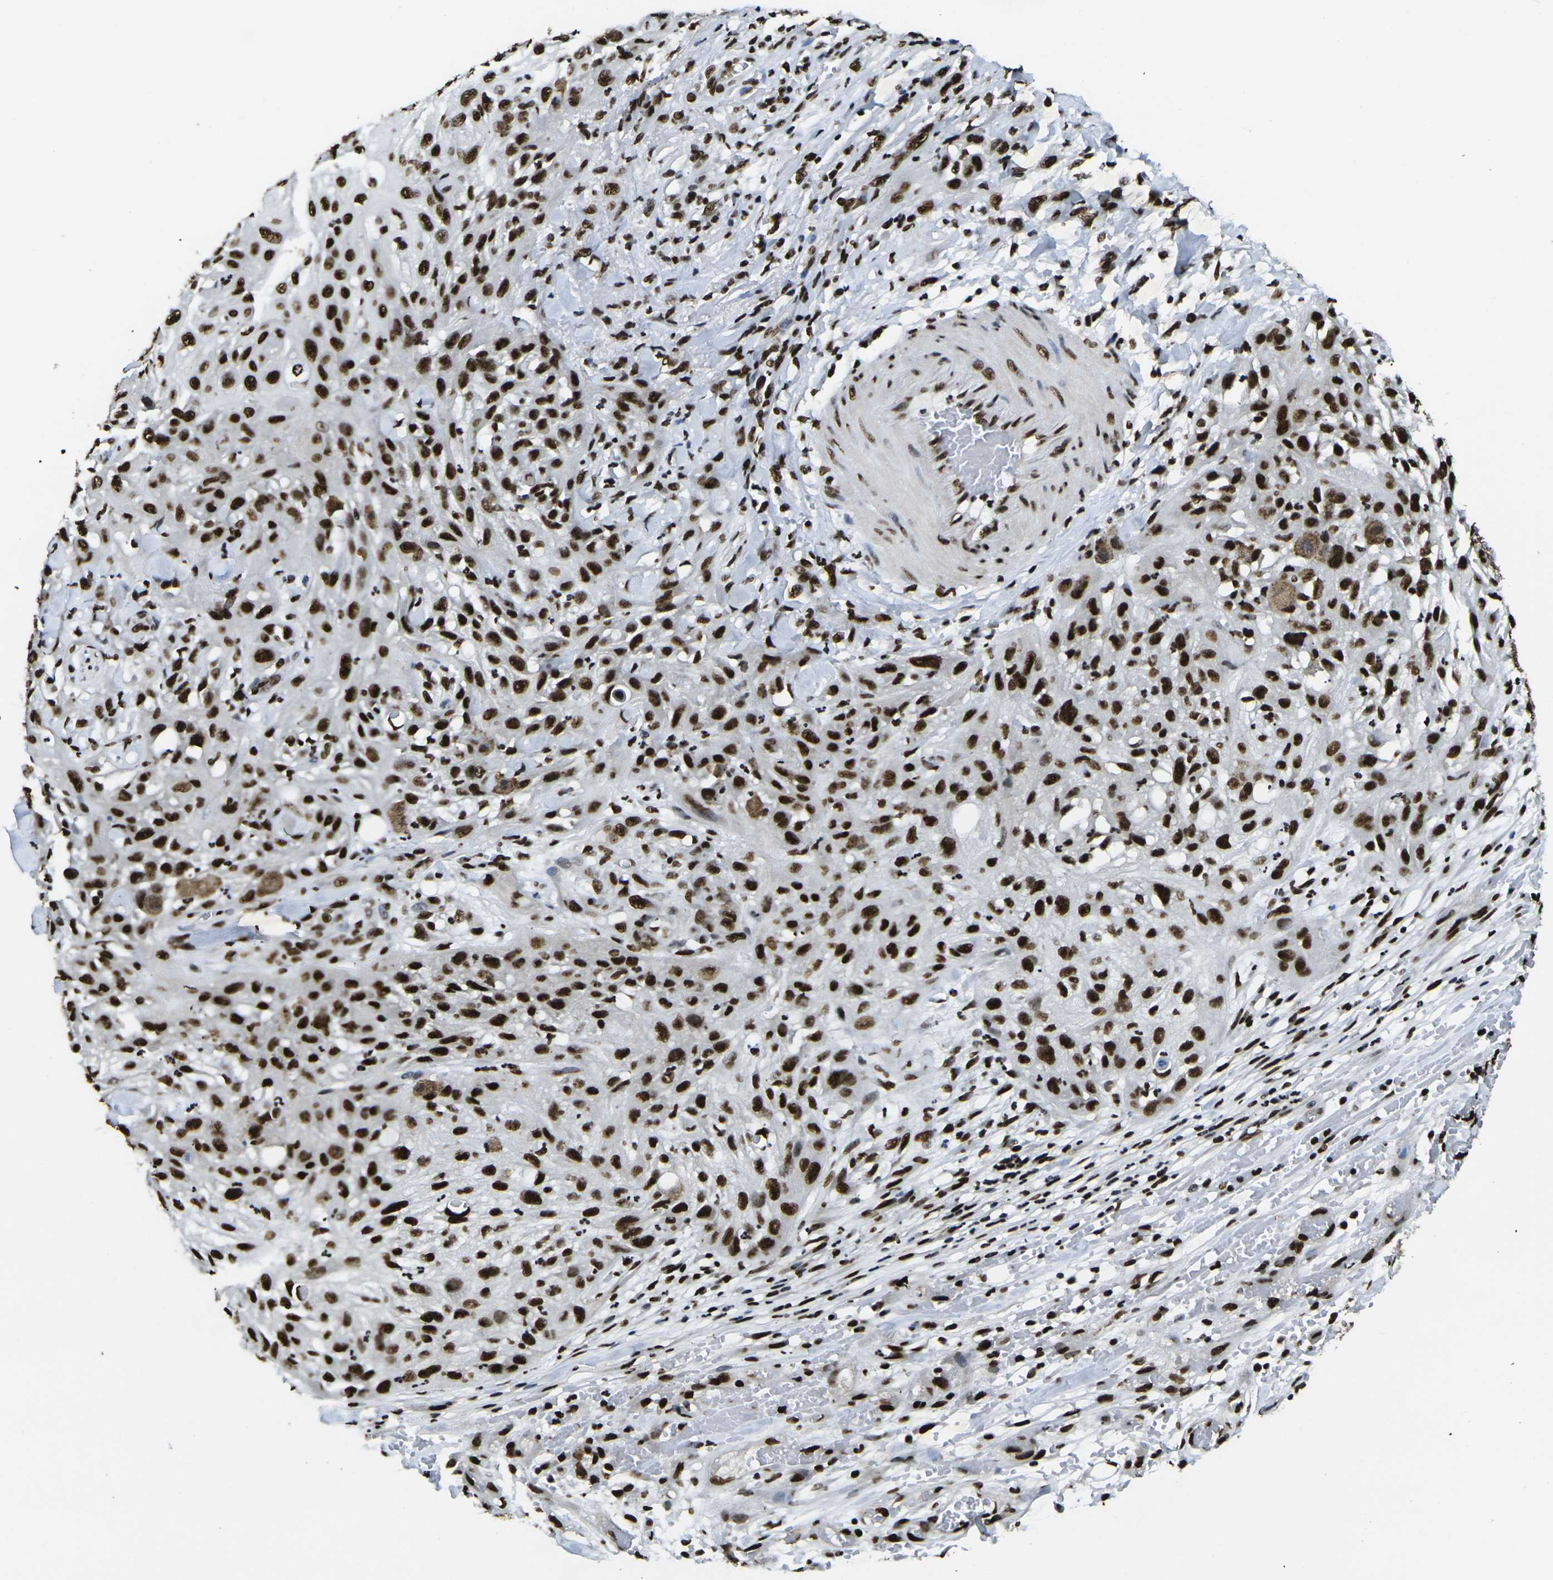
{"staining": {"intensity": "strong", "quantity": ">75%", "location": "nuclear"}, "tissue": "skin cancer", "cell_type": "Tumor cells", "image_type": "cancer", "snomed": [{"axis": "morphology", "description": "Squamous cell carcinoma, NOS"}, {"axis": "topography", "description": "Skin"}], "caption": "Human squamous cell carcinoma (skin) stained with a protein marker reveals strong staining in tumor cells.", "gene": "SMARCC1", "patient": {"sex": "male", "age": 75}}